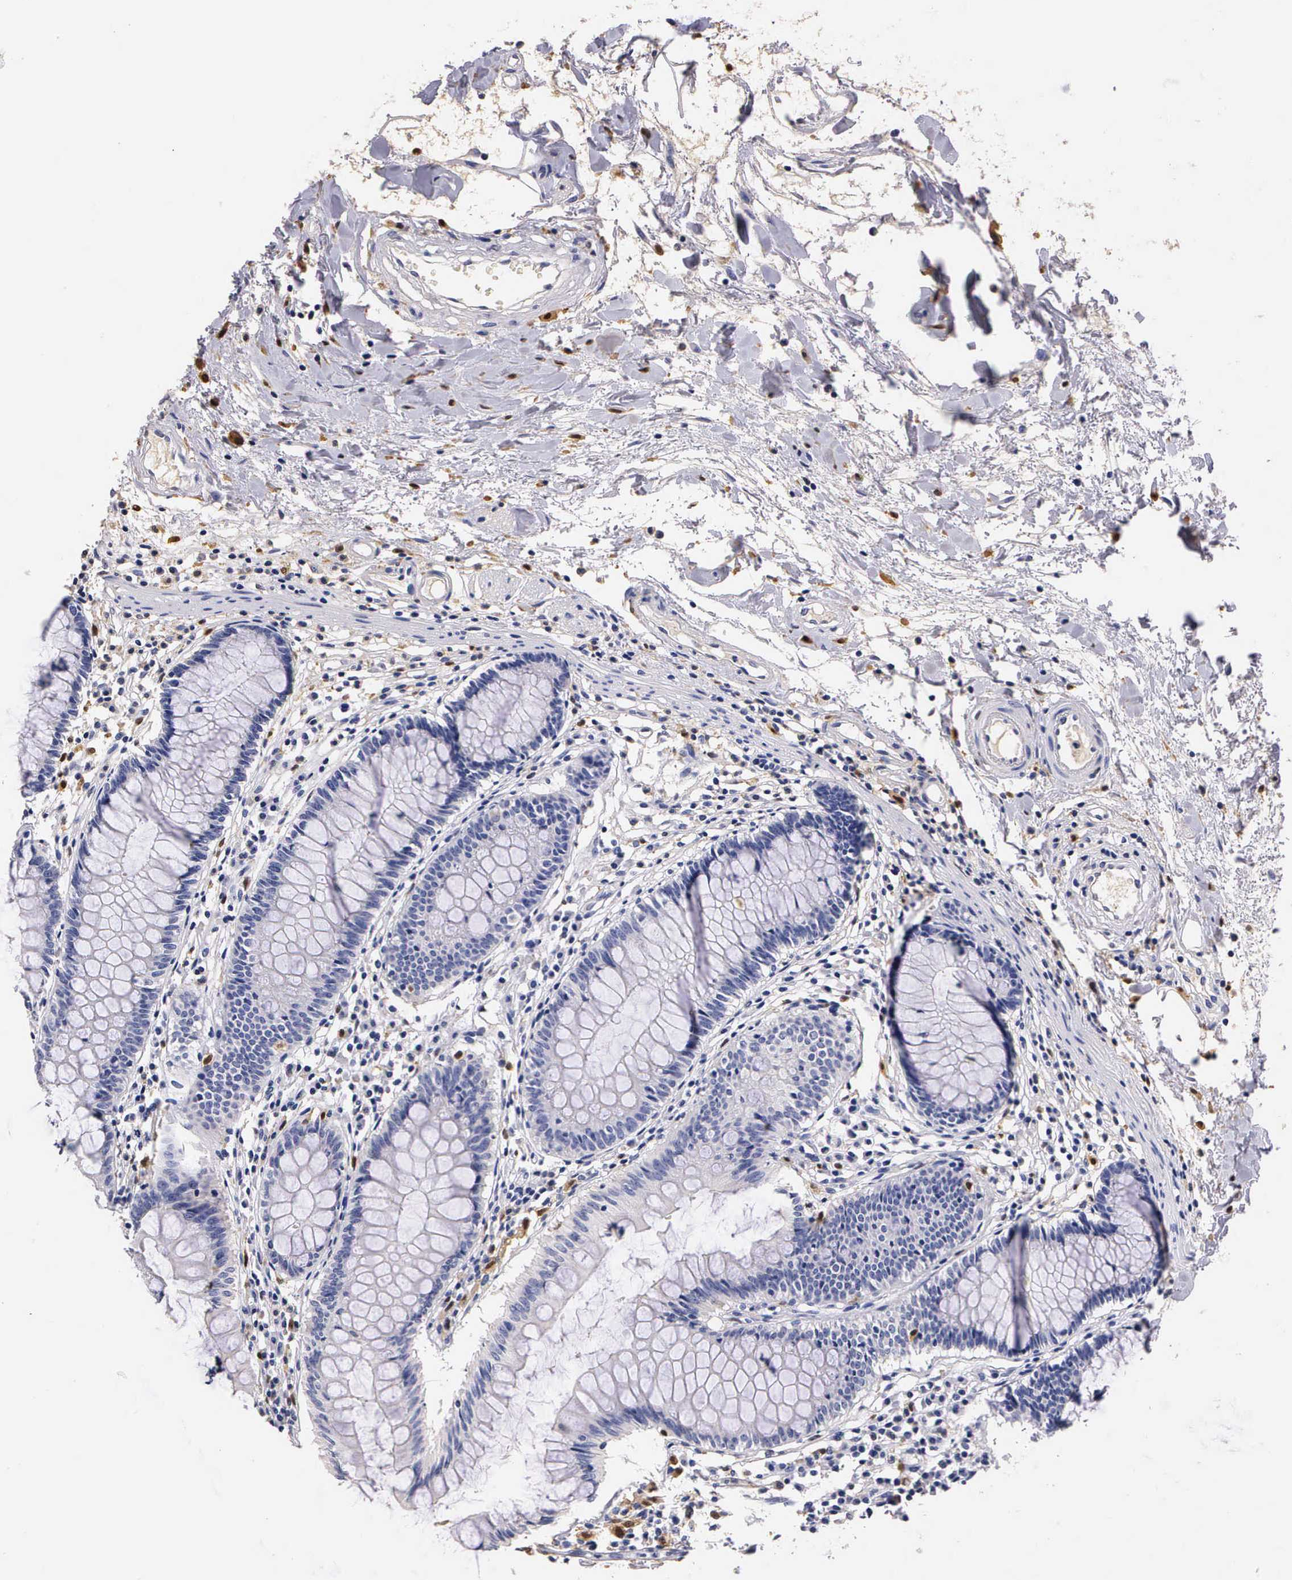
{"staining": {"intensity": "negative", "quantity": "none", "location": "none"}, "tissue": "colon", "cell_type": "Endothelial cells", "image_type": "normal", "snomed": [{"axis": "morphology", "description": "Normal tissue, NOS"}, {"axis": "topography", "description": "Colon"}], "caption": "The photomicrograph demonstrates no staining of endothelial cells in normal colon. (Immunohistochemistry, brightfield microscopy, high magnification).", "gene": "RENBP", "patient": {"sex": "female", "age": 55}}